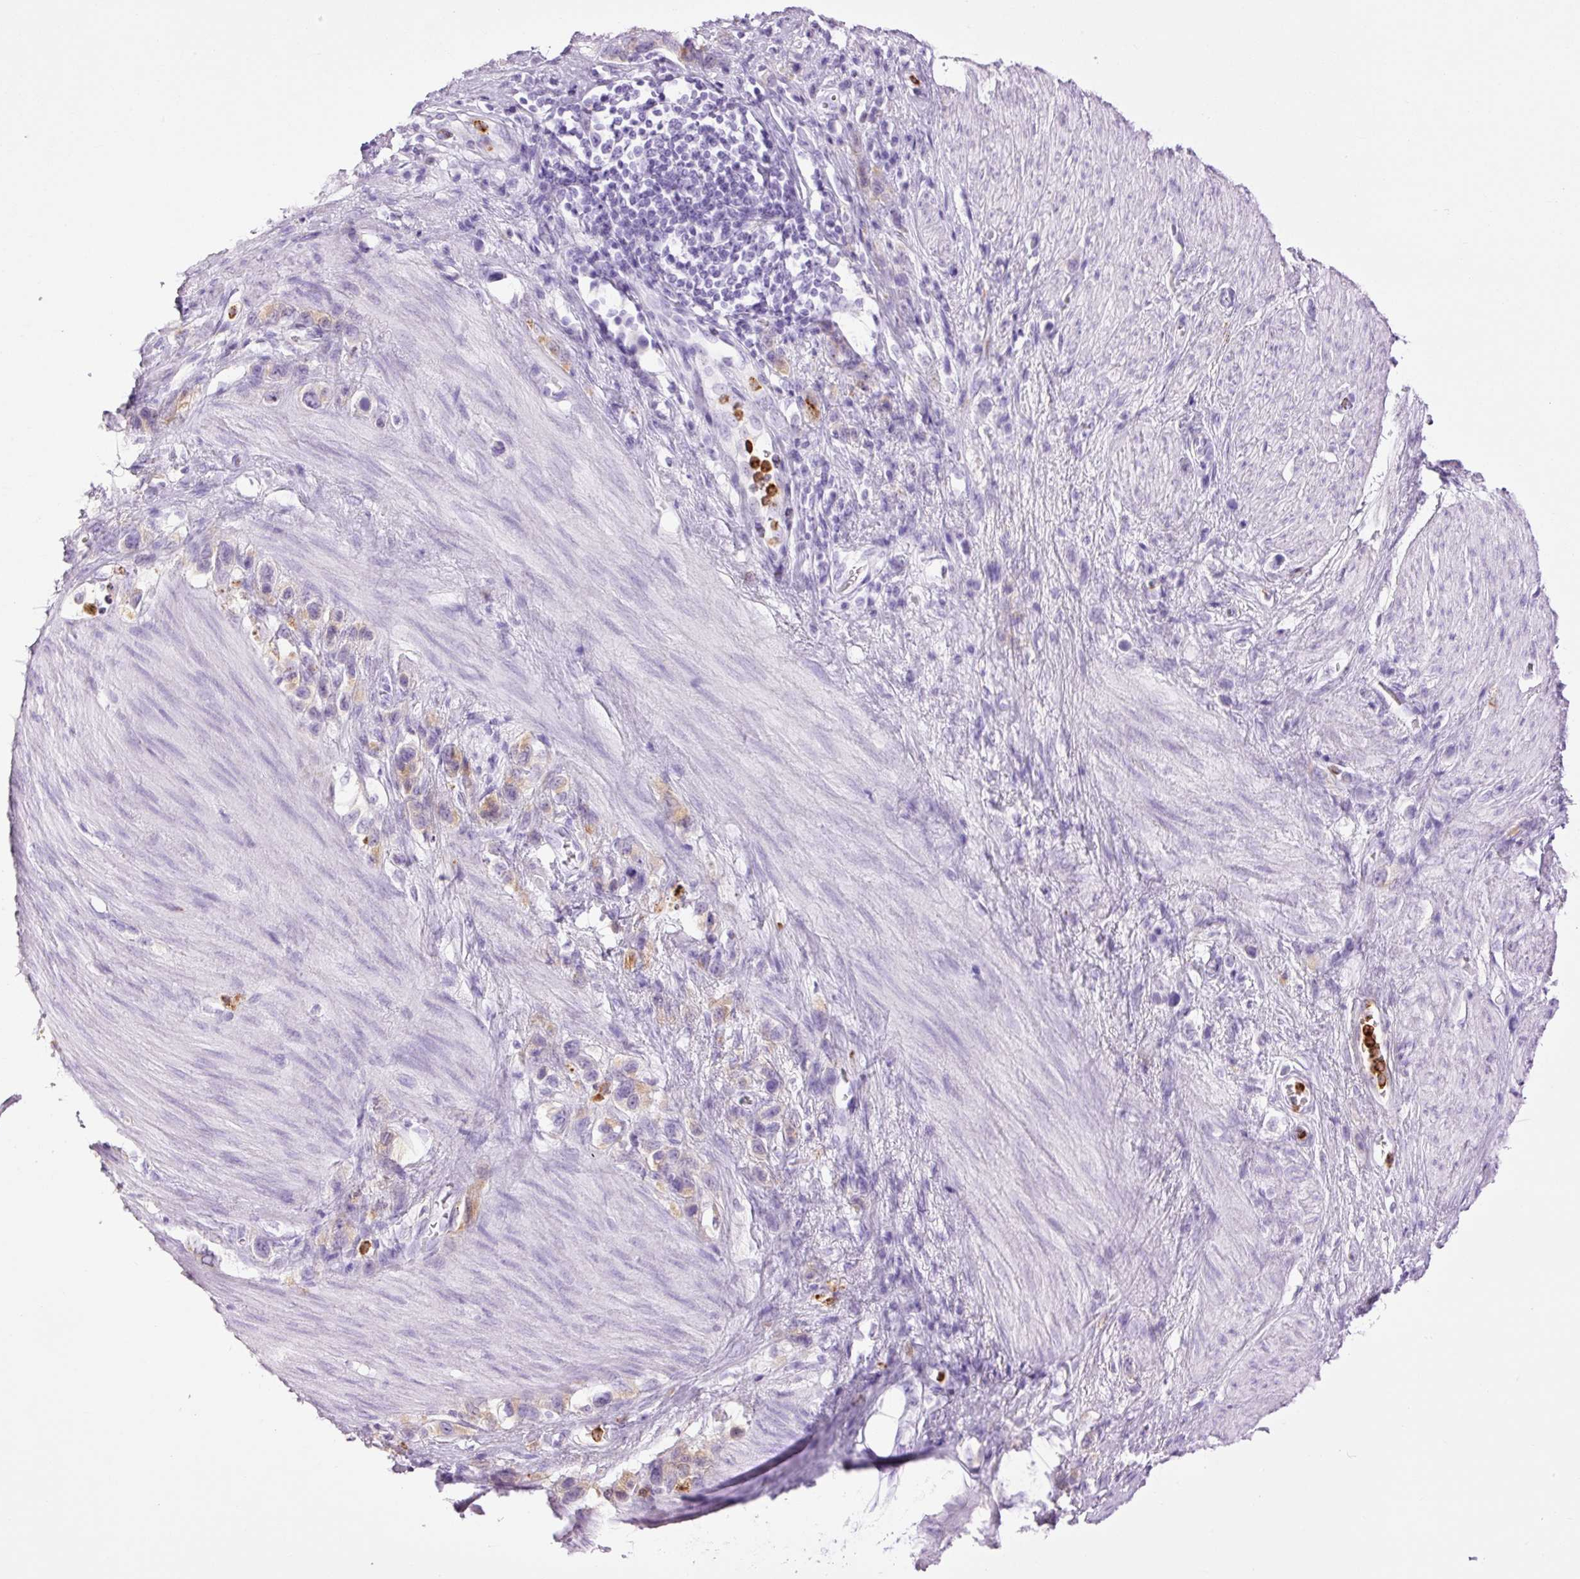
{"staining": {"intensity": "weak", "quantity": "<25%", "location": "cytoplasmic/membranous"}, "tissue": "stomach cancer", "cell_type": "Tumor cells", "image_type": "cancer", "snomed": [{"axis": "morphology", "description": "Adenocarcinoma, NOS"}, {"axis": "topography", "description": "Stomach"}], "caption": "Immunohistochemistry (IHC) photomicrograph of neoplastic tissue: human stomach cancer stained with DAB displays no significant protein staining in tumor cells. (DAB (3,3'-diaminobenzidine) immunohistochemistry (IHC), high magnification).", "gene": "LYZ", "patient": {"sex": "female", "age": 65}}